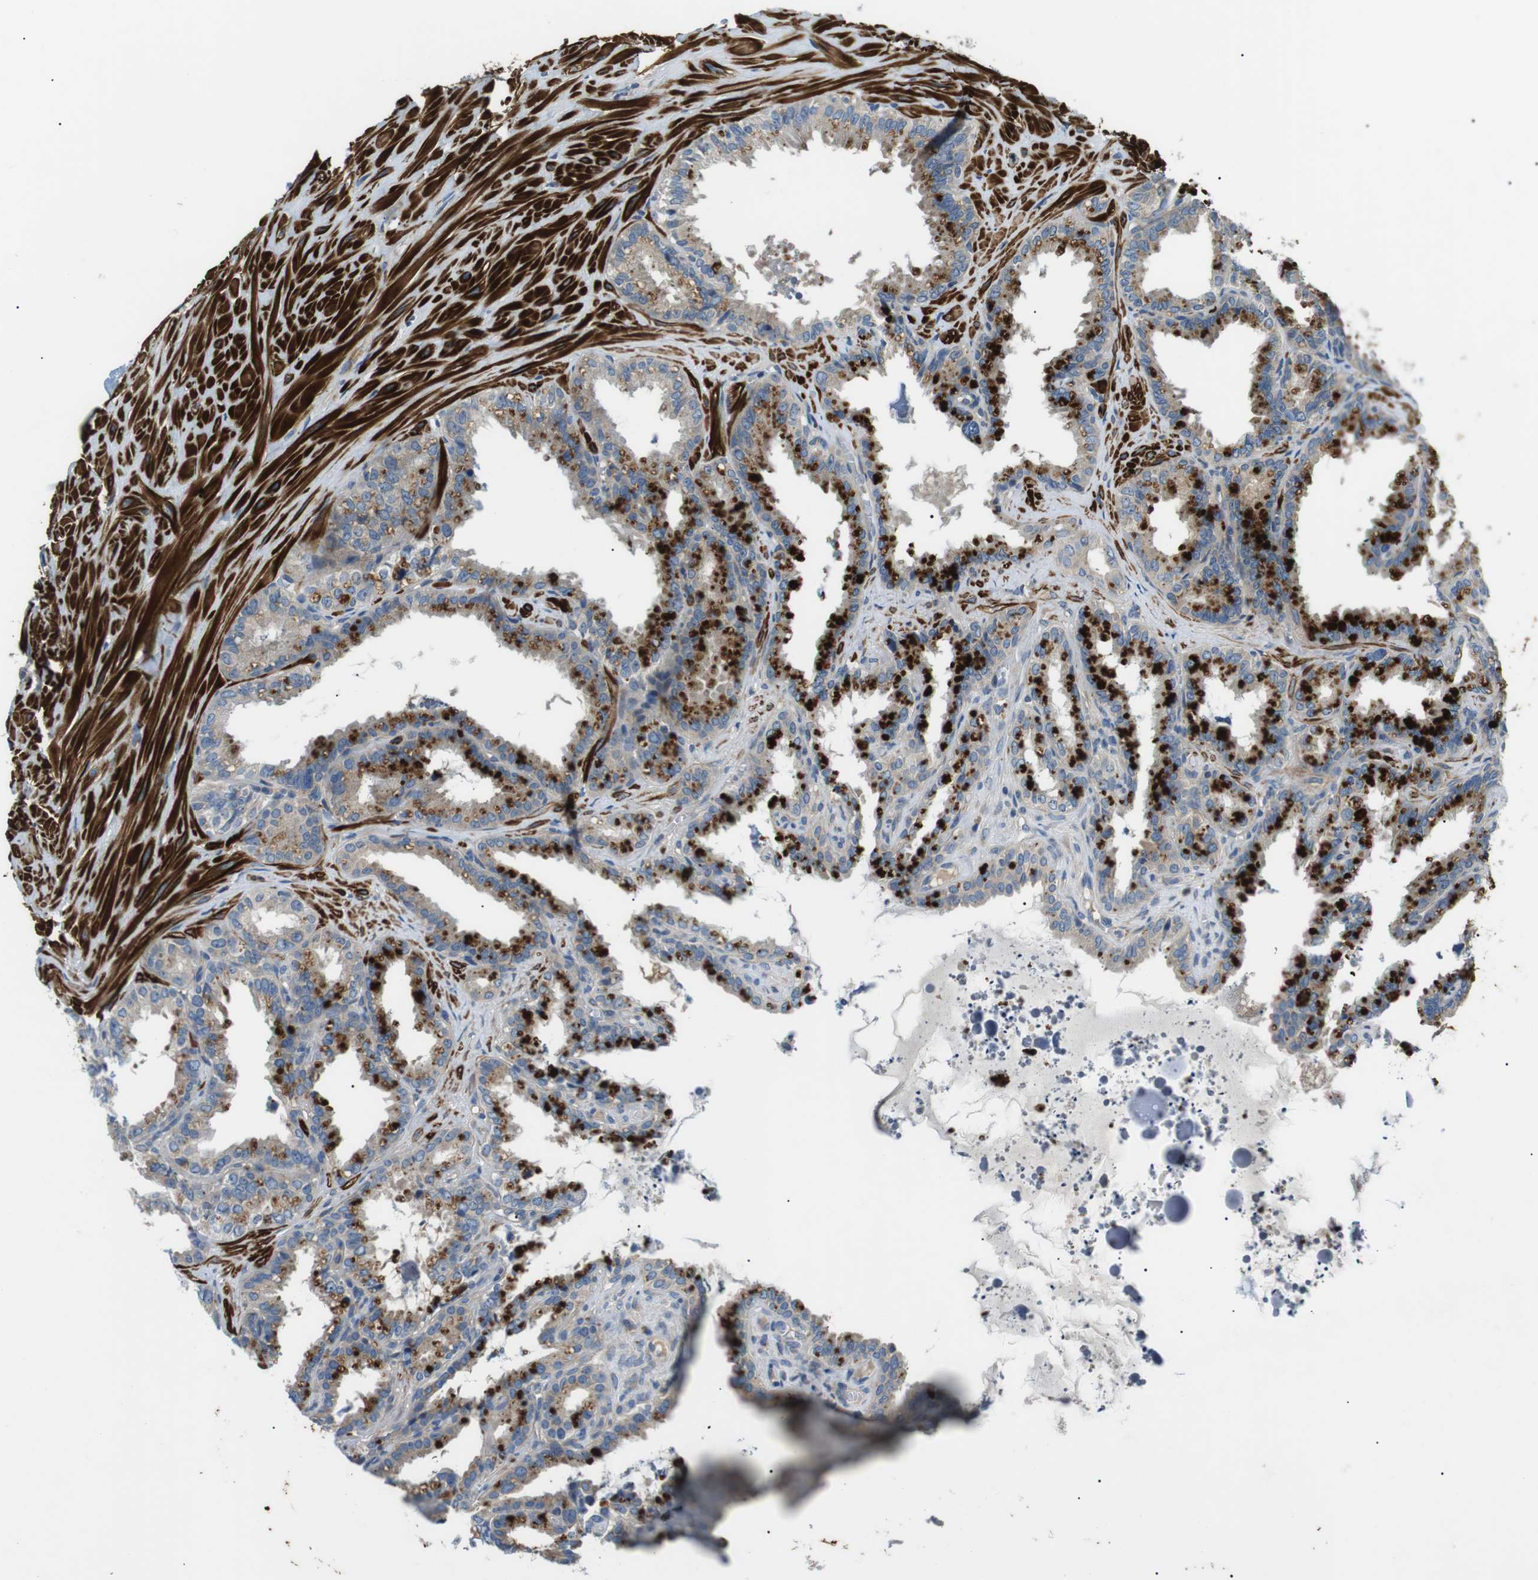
{"staining": {"intensity": "strong", "quantity": "25%-75%", "location": "cytoplasmic/membranous"}, "tissue": "seminal vesicle", "cell_type": "Glandular cells", "image_type": "normal", "snomed": [{"axis": "morphology", "description": "Normal tissue, NOS"}, {"axis": "topography", "description": "Seminal veicle"}], "caption": "Seminal vesicle stained with DAB immunohistochemistry (IHC) demonstrates high levels of strong cytoplasmic/membranous positivity in approximately 25%-75% of glandular cells. (DAB = brown stain, brightfield microscopy at high magnification).", "gene": "DIPK1A", "patient": {"sex": "male", "age": 64}}